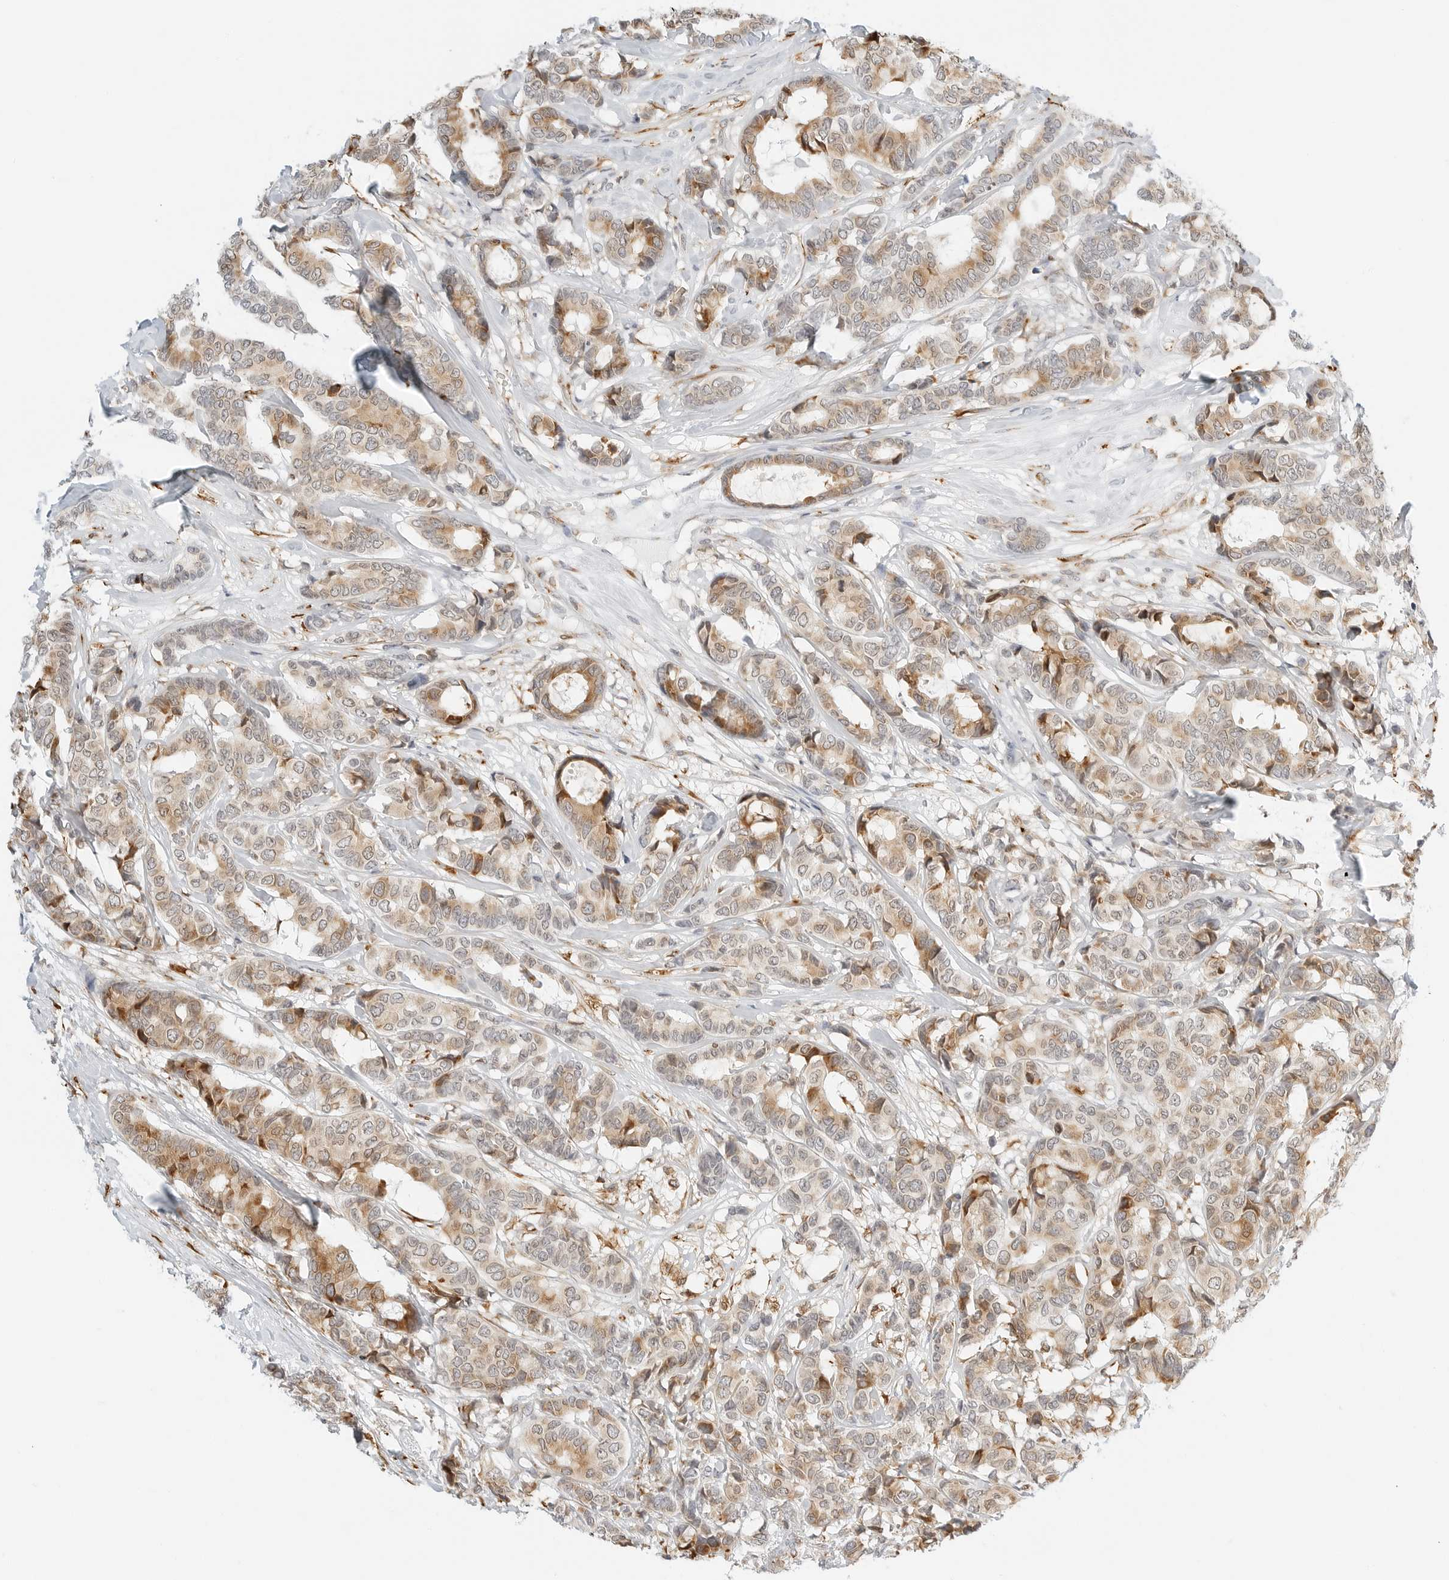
{"staining": {"intensity": "moderate", "quantity": "25%-75%", "location": "cytoplasmic/membranous"}, "tissue": "breast cancer", "cell_type": "Tumor cells", "image_type": "cancer", "snomed": [{"axis": "morphology", "description": "Duct carcinoma"}, {"axis": "topography", "description": "Breast"}], "caption": "DAB (3,3'-diaminobenzidine) immunohistochemical staining of human breast cancer (infiltrating ductal carcinoma) exhibits moderate cytoplasmic/membranous protein positivity in about 25%-75% of tumor cells.", "gene": "THEM4", "patient": {"sex": "female", "age": 87}}